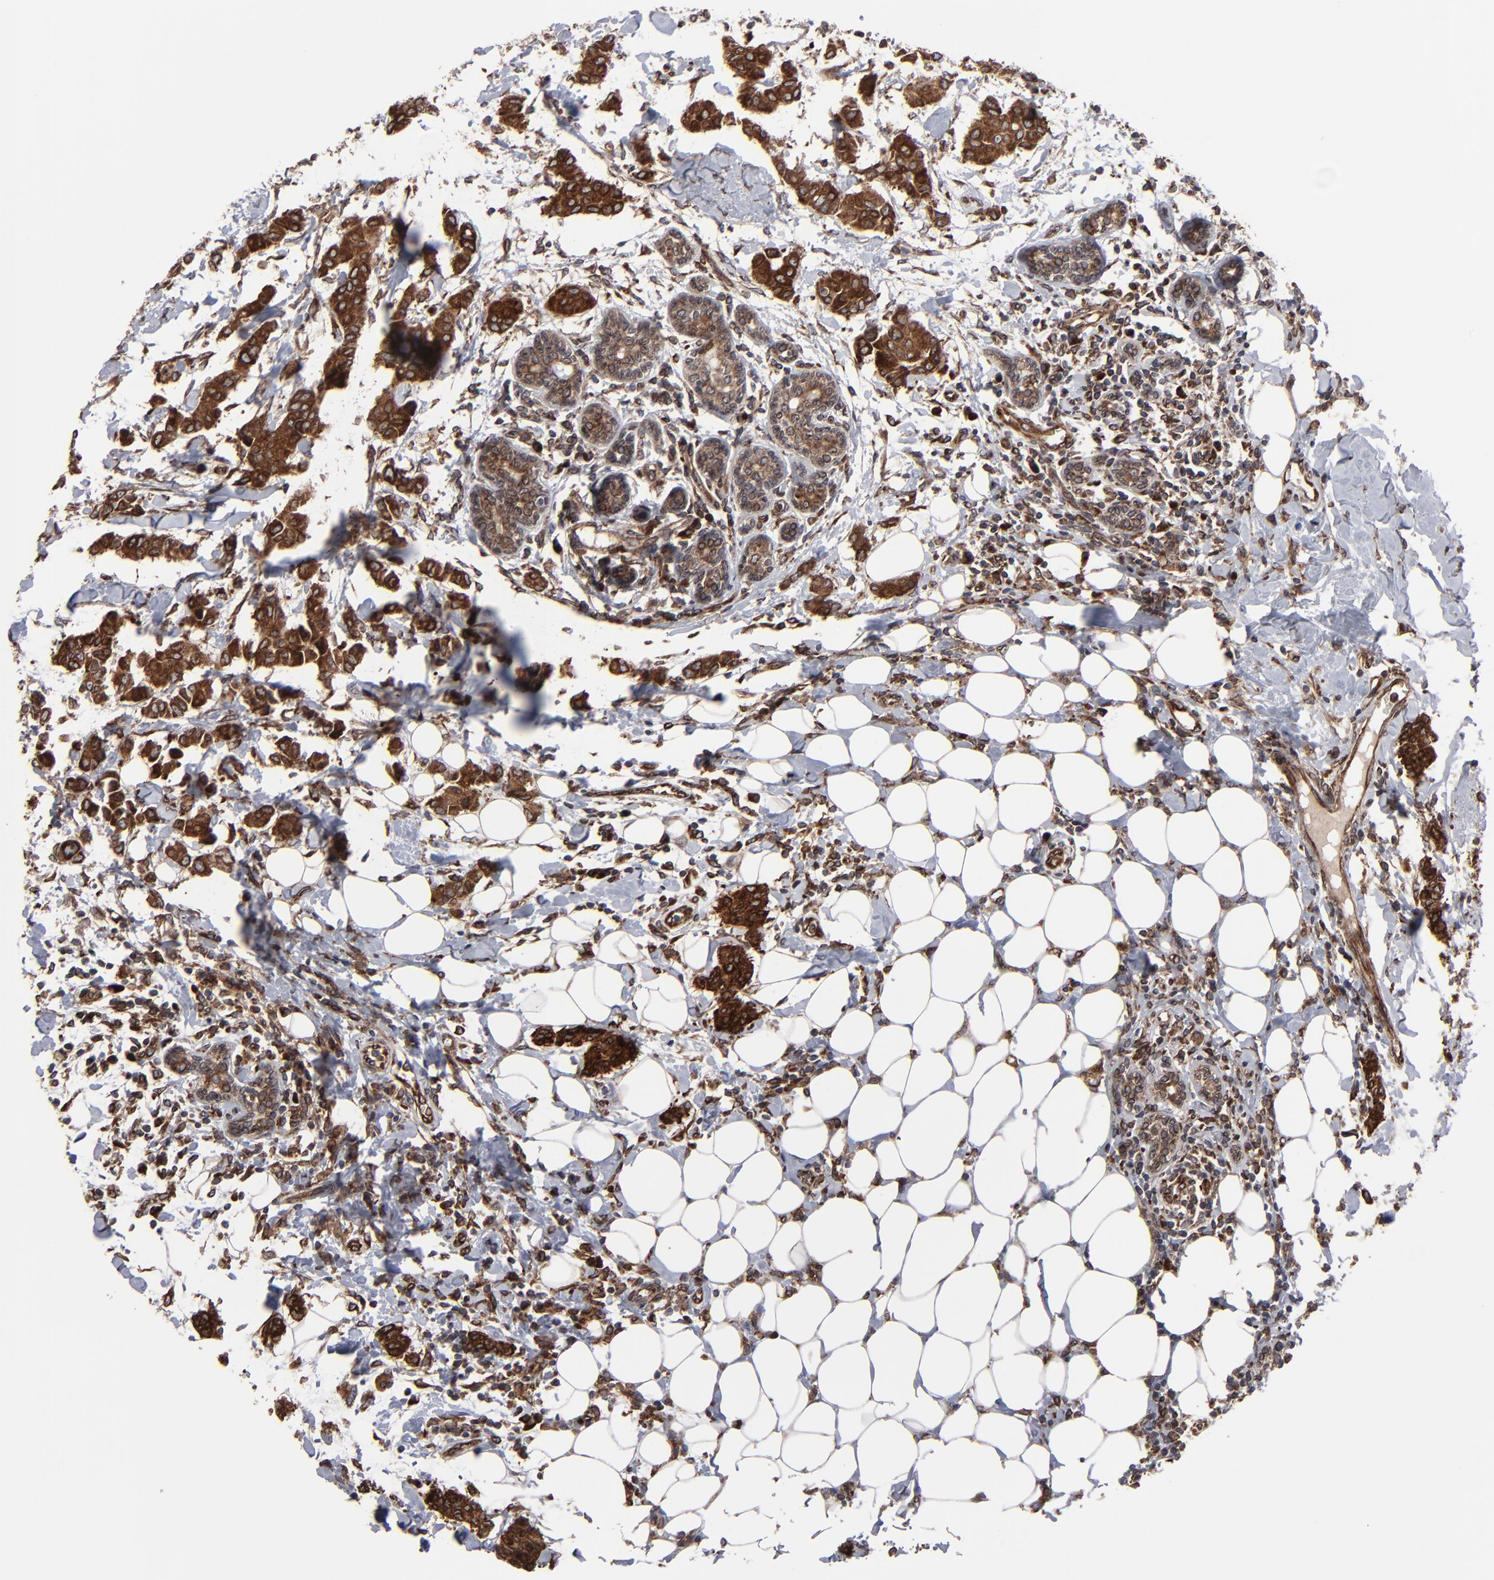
{"staining": {"intensity": "strong", "quantity": ">75%", "location": "cytoplasmic/membranous"}, "tissue": "breast cancer", "cell_type": "Tumor cells", "image_type": "cancer", "snomed": [{"axis": "morphology", "description": "Duct carcinoma"}, {"axis": "topography", "description": "Breast"}], "caption": "An IHC image of tumor tissue is shown. Protein staining in brown labels strong cytoplasmic/membranous positivity in breast intraductal carcinoma within tumor cells. Using DAB (brown) and hematoxylin (blue) stains, captured at high magnification using brightfield microscopy.", "gene": "CNIH1", "patient": {"sex": "female", "age": 40}}